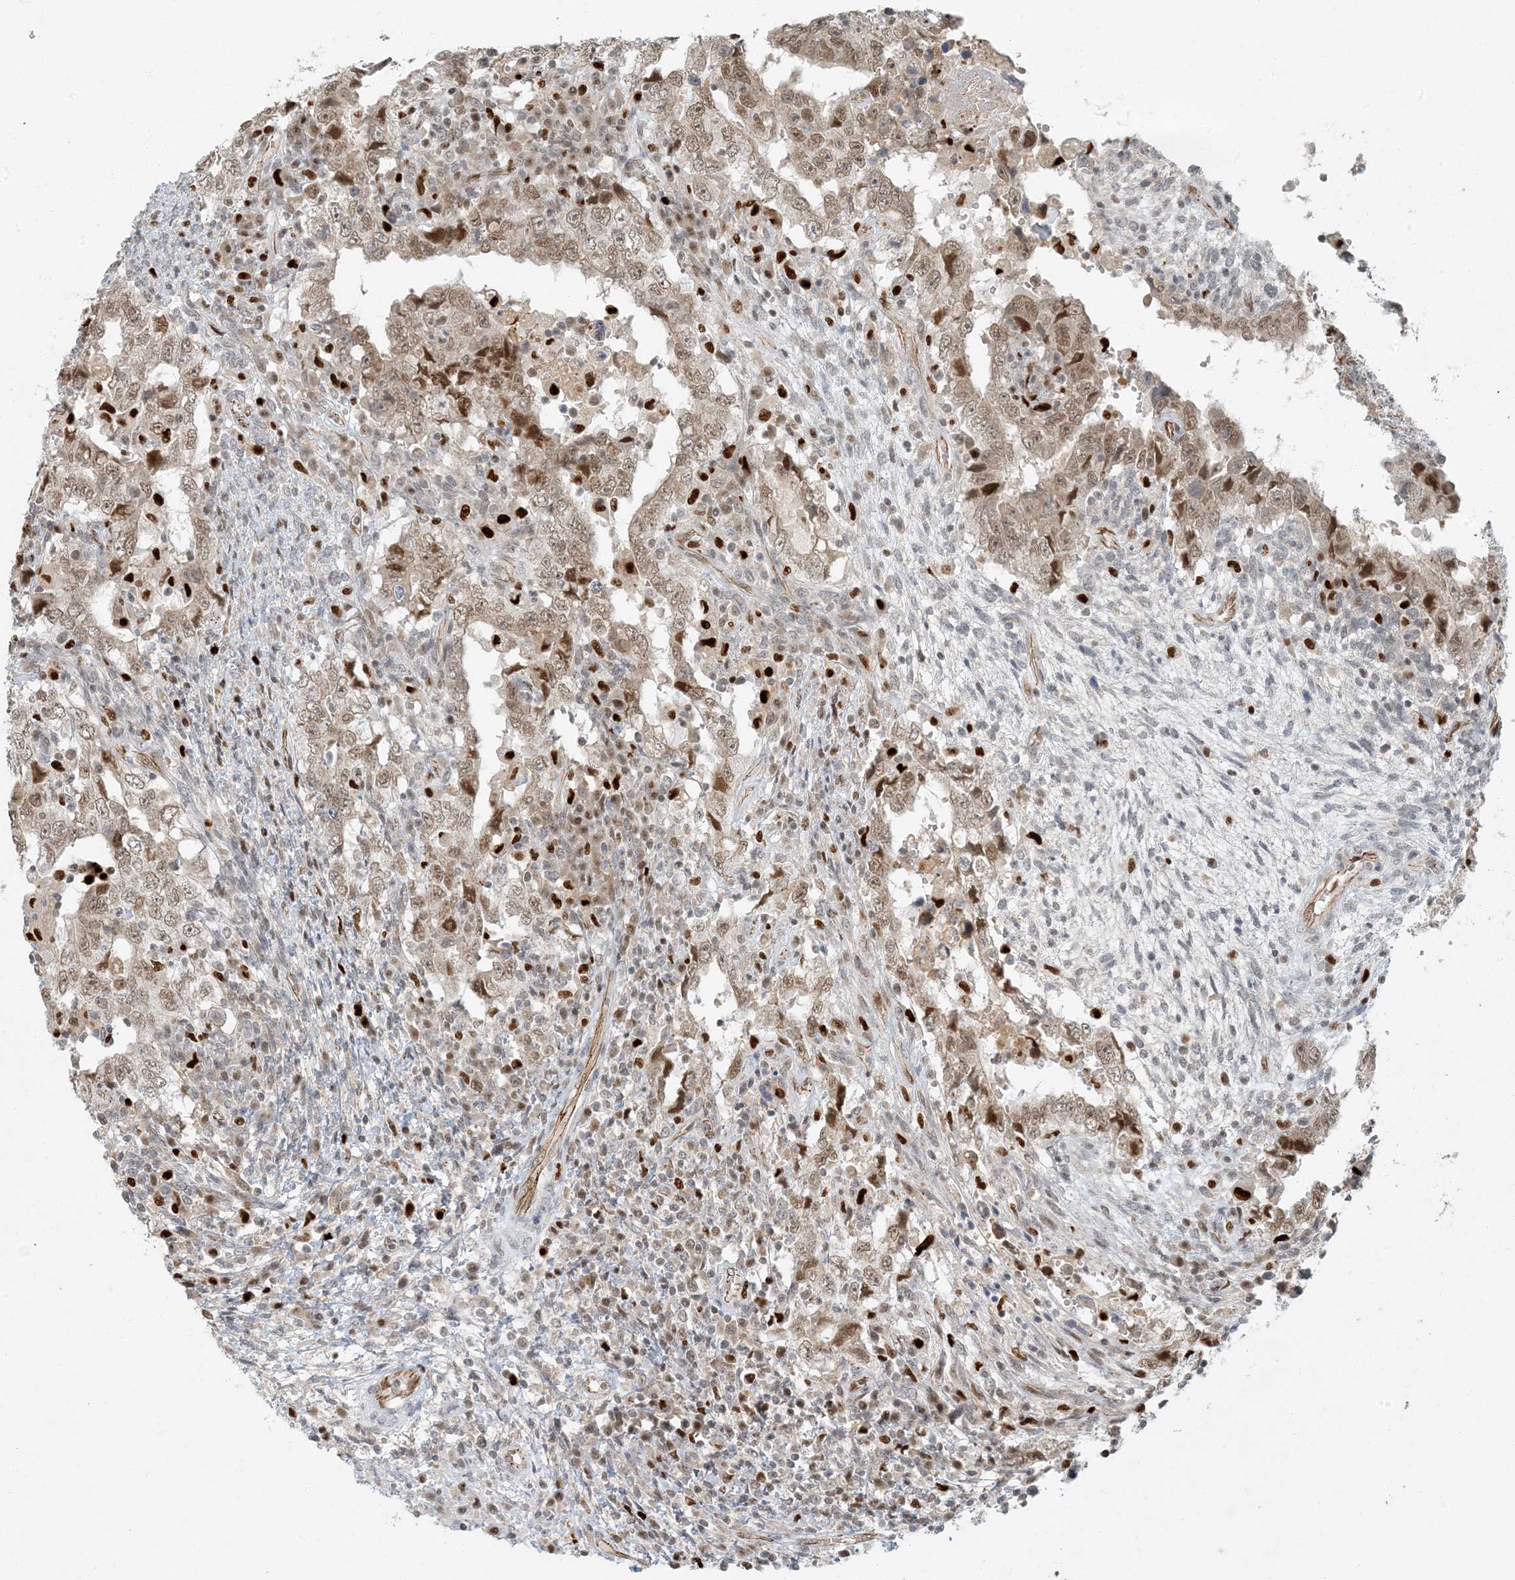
{"staining": {"intensity": "weak", "quantity": ">75%", "location": "nuclear"}, "tissue": "testis cancer", "cell_type": "Tumor cells", "image_type": "cancer", "snomed": [{"axis": "morphology", "description": "Carcinoma, Embryonal, NOS"}, {"axis": "topography", "description": "Testis"}], "caption": "Immunohistochemical staining of human testis embryonal carcinoma demonstrates low levels of weak nuclear protein expression in approximately >75% of tumor cells.", "gene": "AK9", "patient": {"sex": "male", "age": 26}}